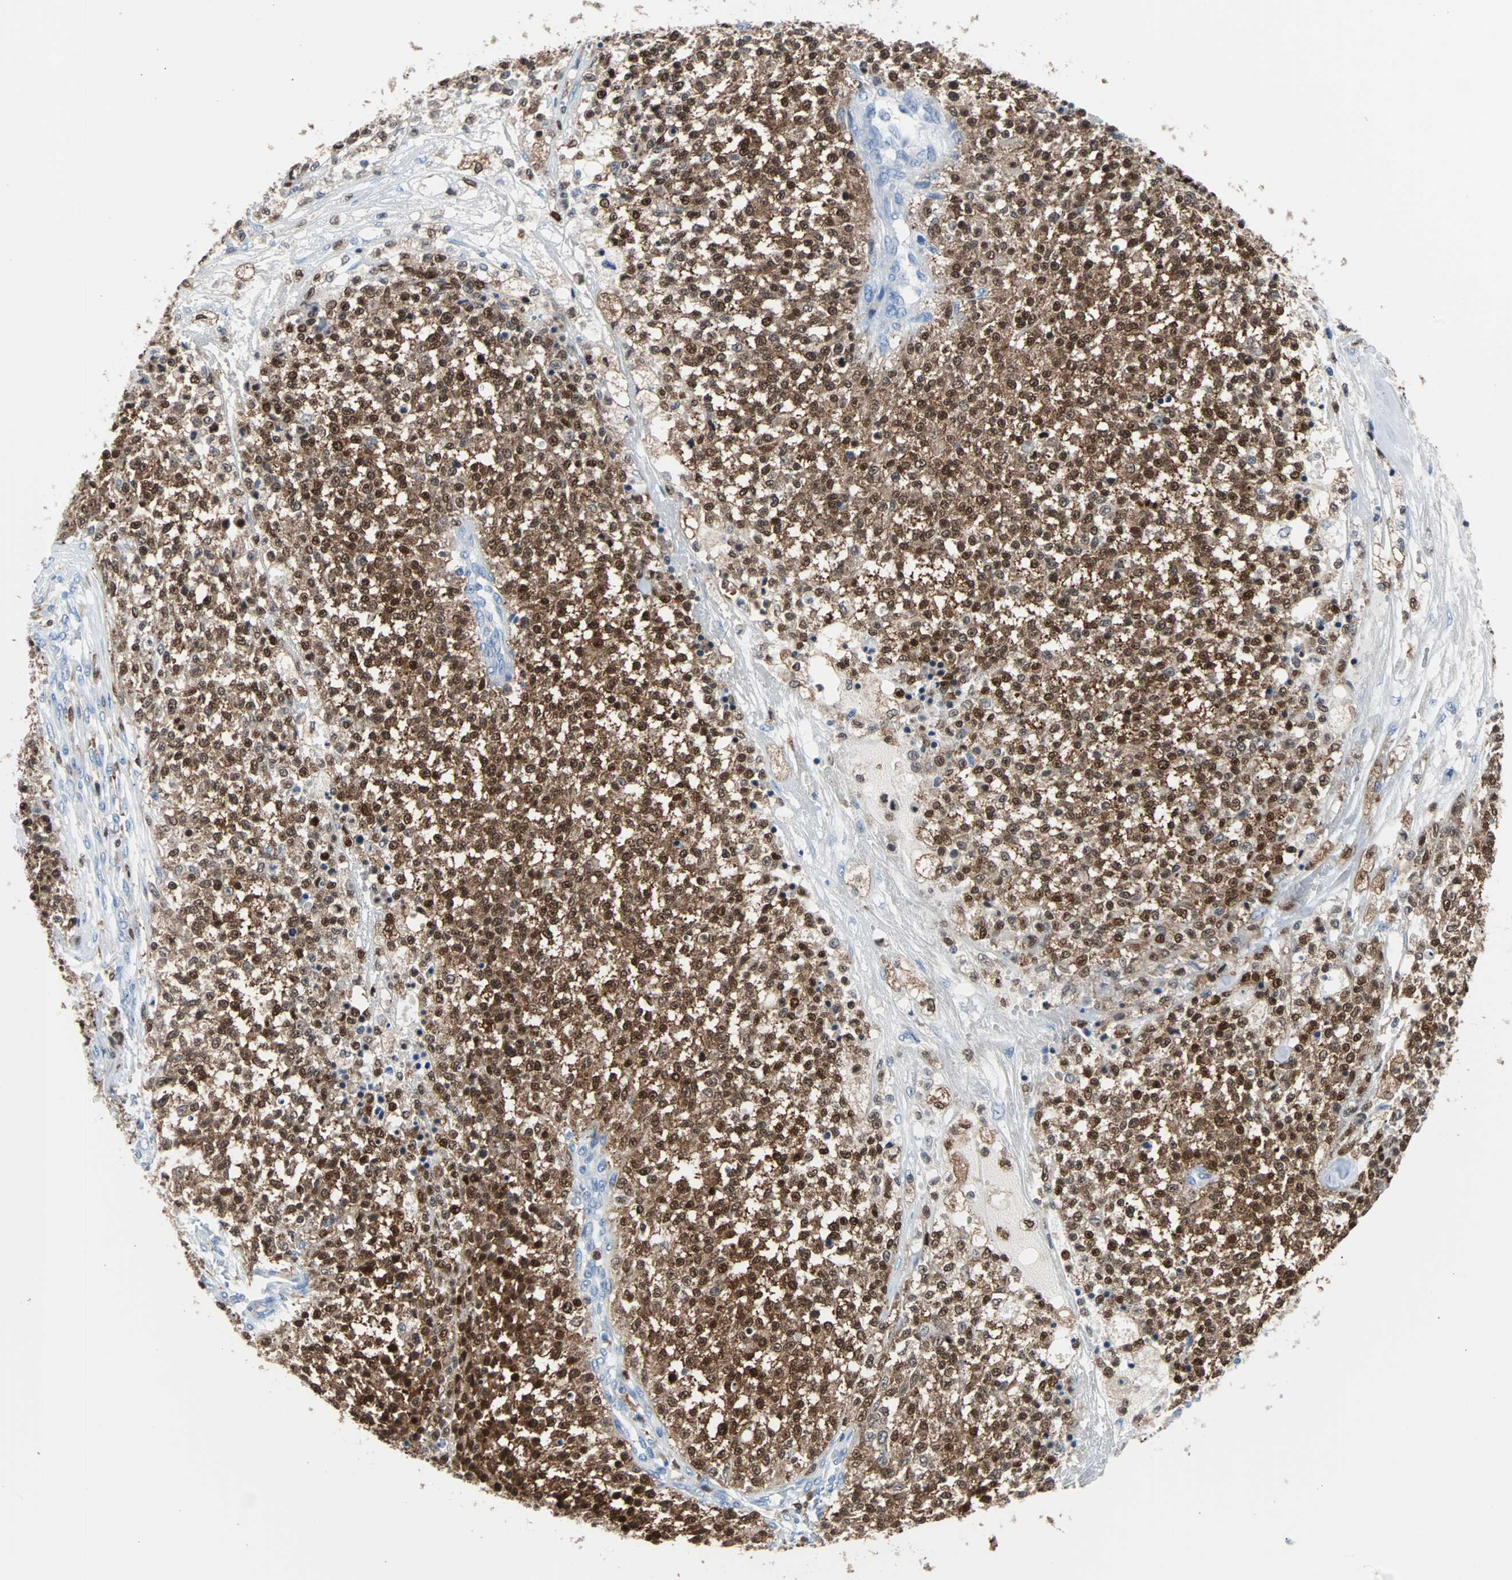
{"staining": {"intensity": "strong", "quantity": ">75%", "location": "cytoplasmic/membranous"}, "tissue": "testis cancer", "cell_type": "Tumor cells", "image_type": "cancer", "snomed": [{"axis": "morphology", "description": "Seminoma, NOS"}, {"axis": "topography", "description": "Testis"}], "caption": "This is a micrograph of immunohistochemistry (IHC) staining of seminoma (testis), which shows strong positivity in the cytoplasmic/membranous of tumor cells.", "gene": "SYK", "patient": {"sex": "male", "age": 59}}